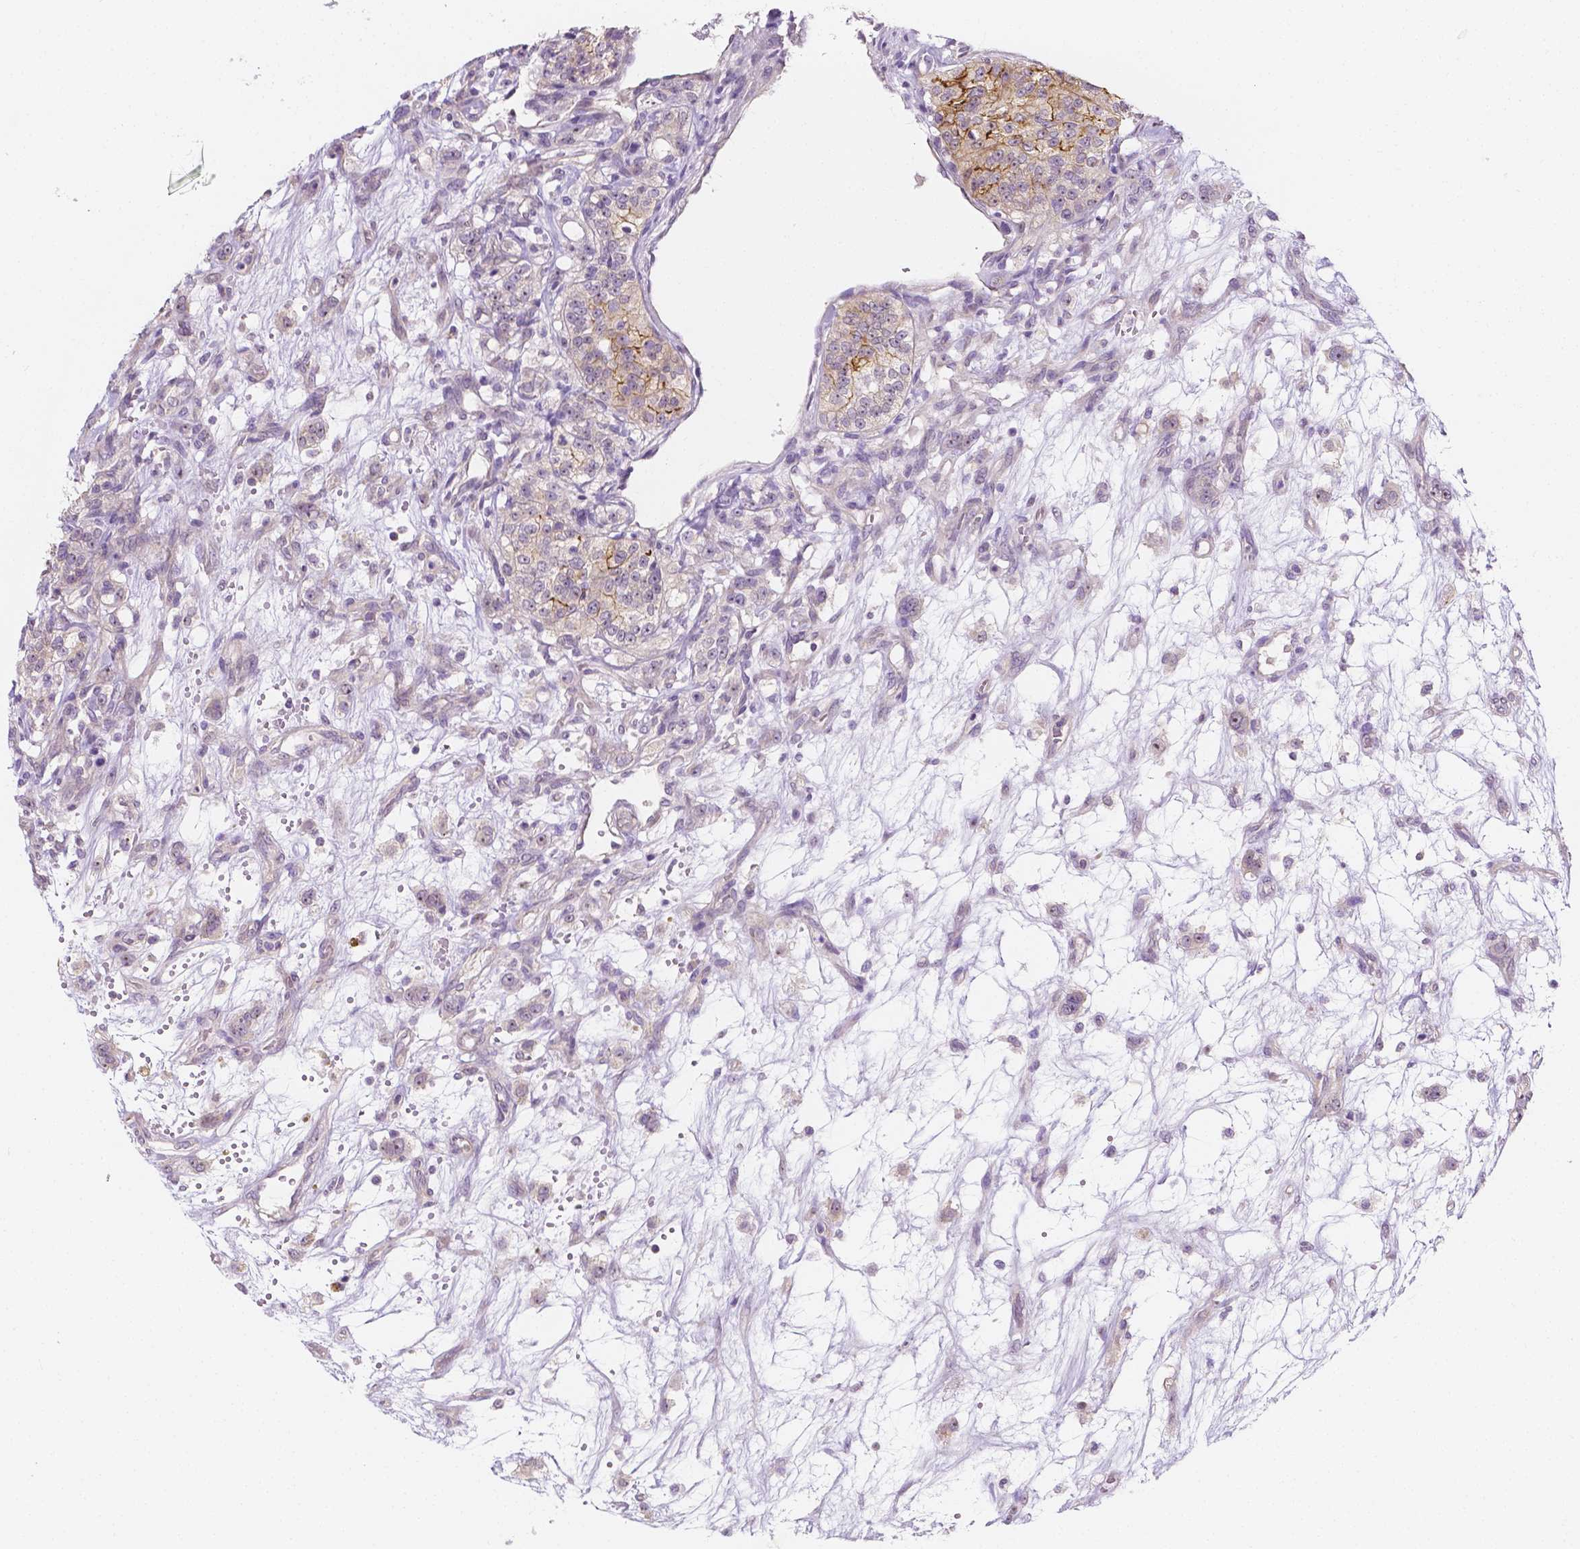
{"staining": {"intensity": "moderate", "quantity": "<25%", "location": "cytoplasmic/membranous"}, "tissue": "renal cancer", "cell_type": "Tumor cells", "image_type": "cancer", "snomed": [{"axis": "morphology", "description": "Adenocarcinoma, NOS"}, {"axis": "topography", "description": "Kidney"}], "caption": "There is low levels of moderate cytoplasmic/membranous positivity in tumor cells of adenocarcinoma (renal), as demonstrated by immunohistochemical staining (brown color).", "gene": "C1orf167", "patient": {"sex": "female", "age": 63}}